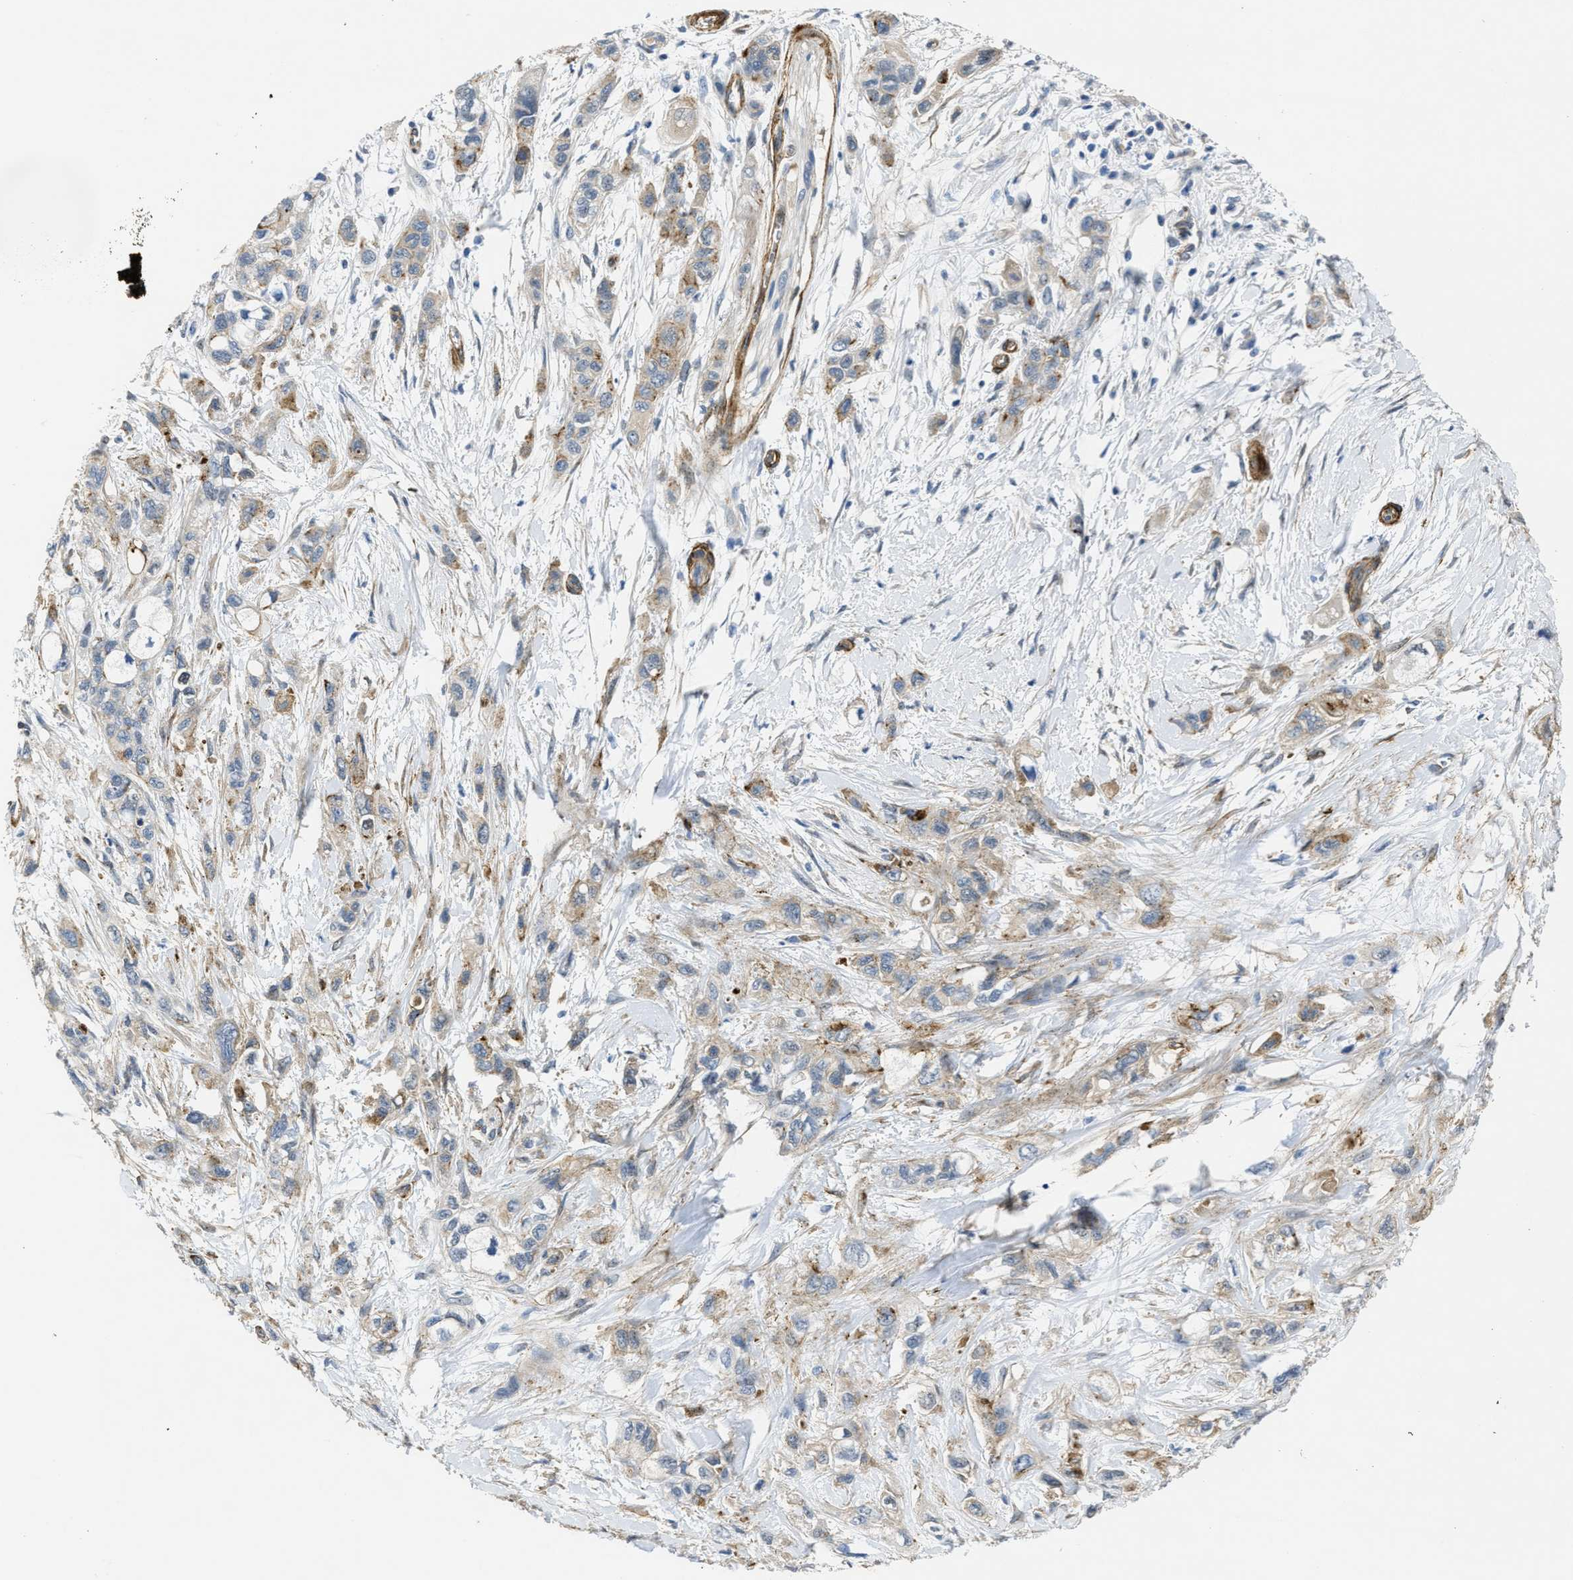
{"staining": {"intensity": "weak", "quantity": "25%-75%", "location": "cytoplasmic/membranous"}, "tissue": "pancreatic cancer", "cell_type": "Tumor cells", "image_type": "cancer", "snomed": [{"axis": "morphology", "description": "Adenocarcinoma, NOS"}, {"axis": "topography", "description": "Pancreas"}], "caption": "Immunohistochemistry photomicrograph of neoplastic tissue: human pancreatic cancer stained using immunohistochemistry shows low levels of weak protein expression localized specifically in the cytoplasmic/membranous of tumor cells, appearing as a cytoplasmic/membranous brown color.", "gene": "NAB1", "patient": {"sex": "male", "age": 74}}